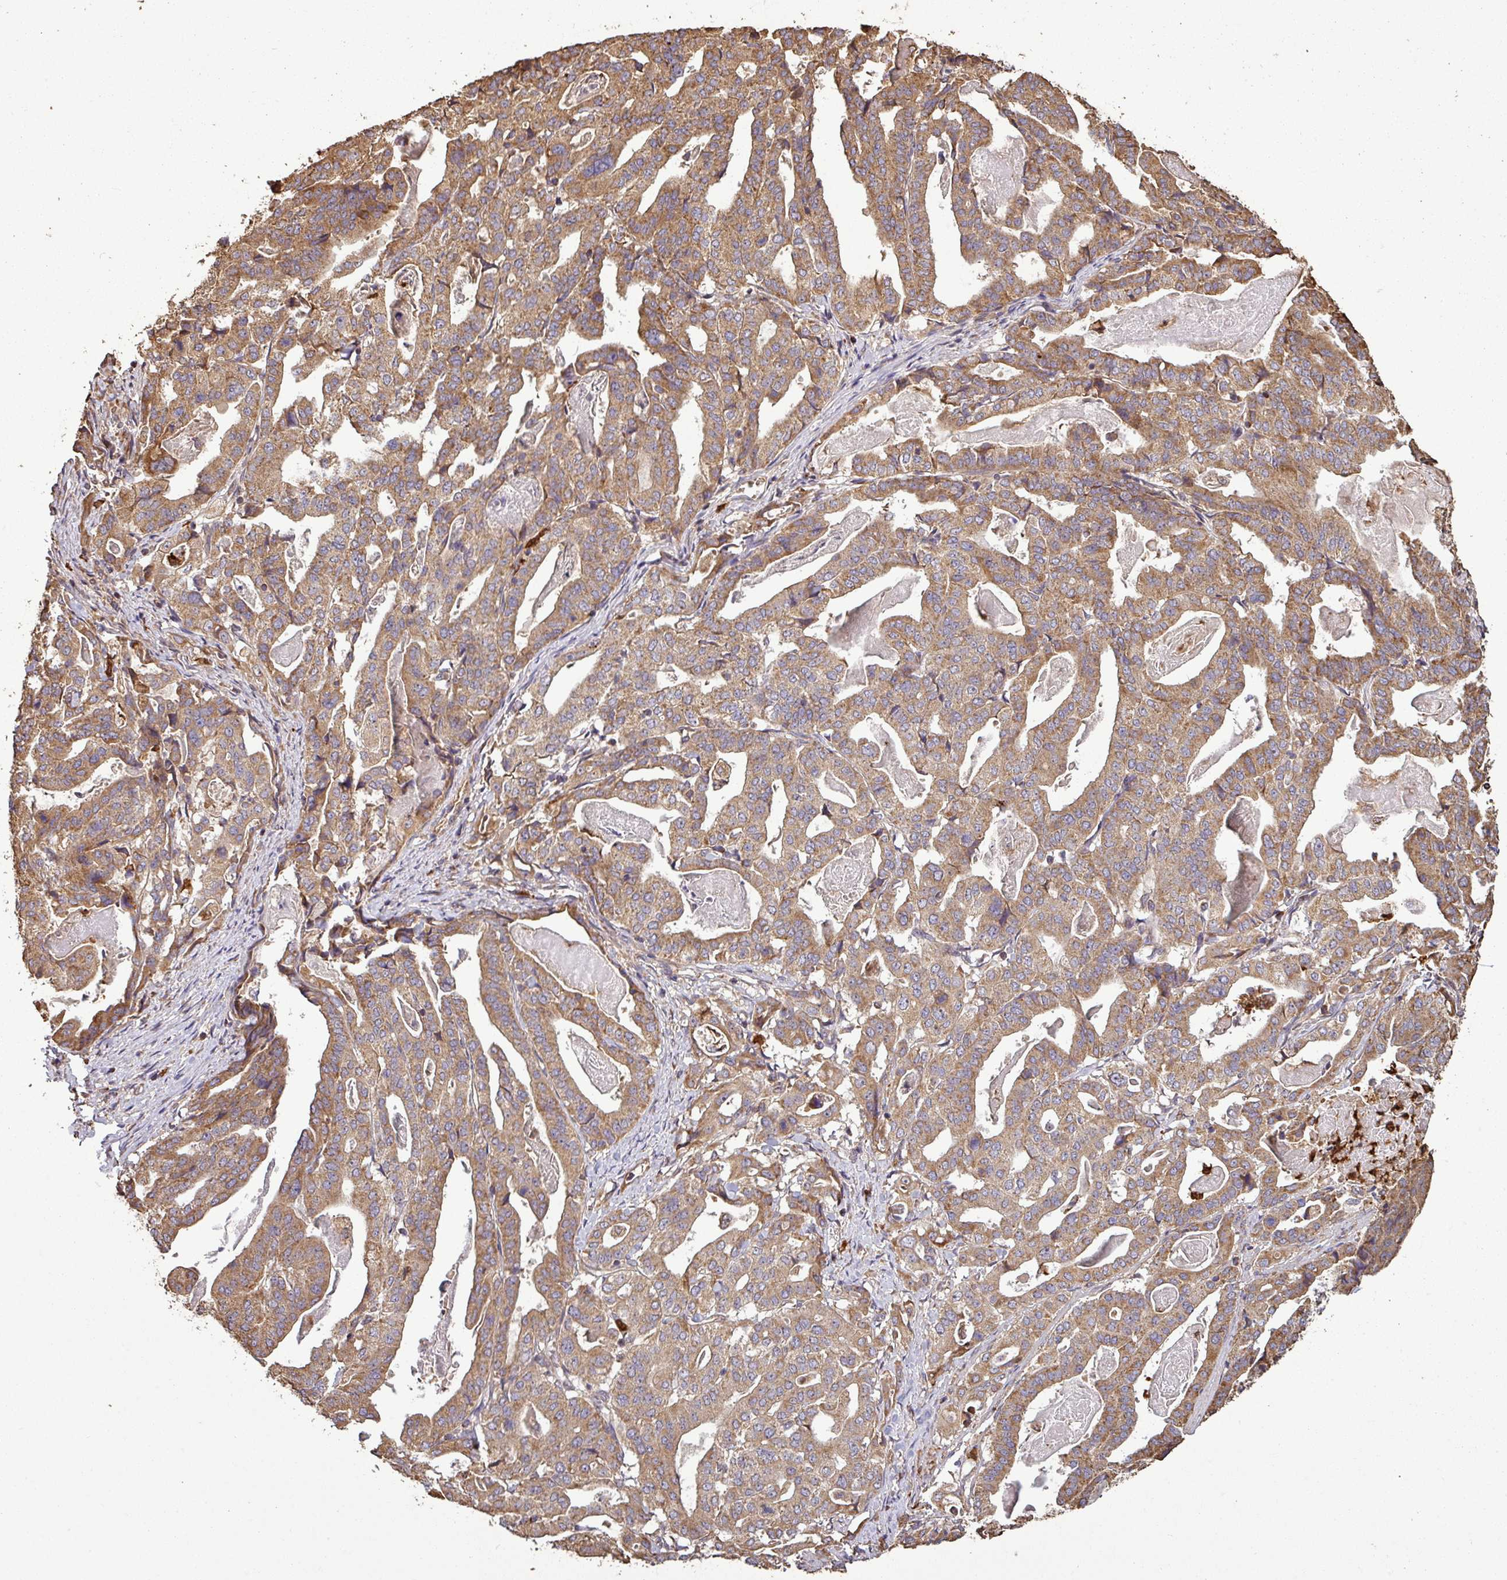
{"staining": {"intensity": "moderate", "quantity": ">75%", "location": "cytoplasmic/membranous"}, "tissue": "stomach cancer", "cell_type": "Tumor cells", "image_type": "cancer", "snomed": [{"axis": "morphology", "description": "Adenocarcinoma, NOS"}, {"axis": "topography", "description": "Stomach"}], "caption": "Immunohistochemical staining of human stomach adenocarcinoma reveals moderate cytoplasmic/membranous protein positivity in about >75% of tumor cells. (DAB = brown stain, brightfield microscopy at high magnification).", "gene": "PLEKHM1", "patient": {"sex": "male", "age": 48}}